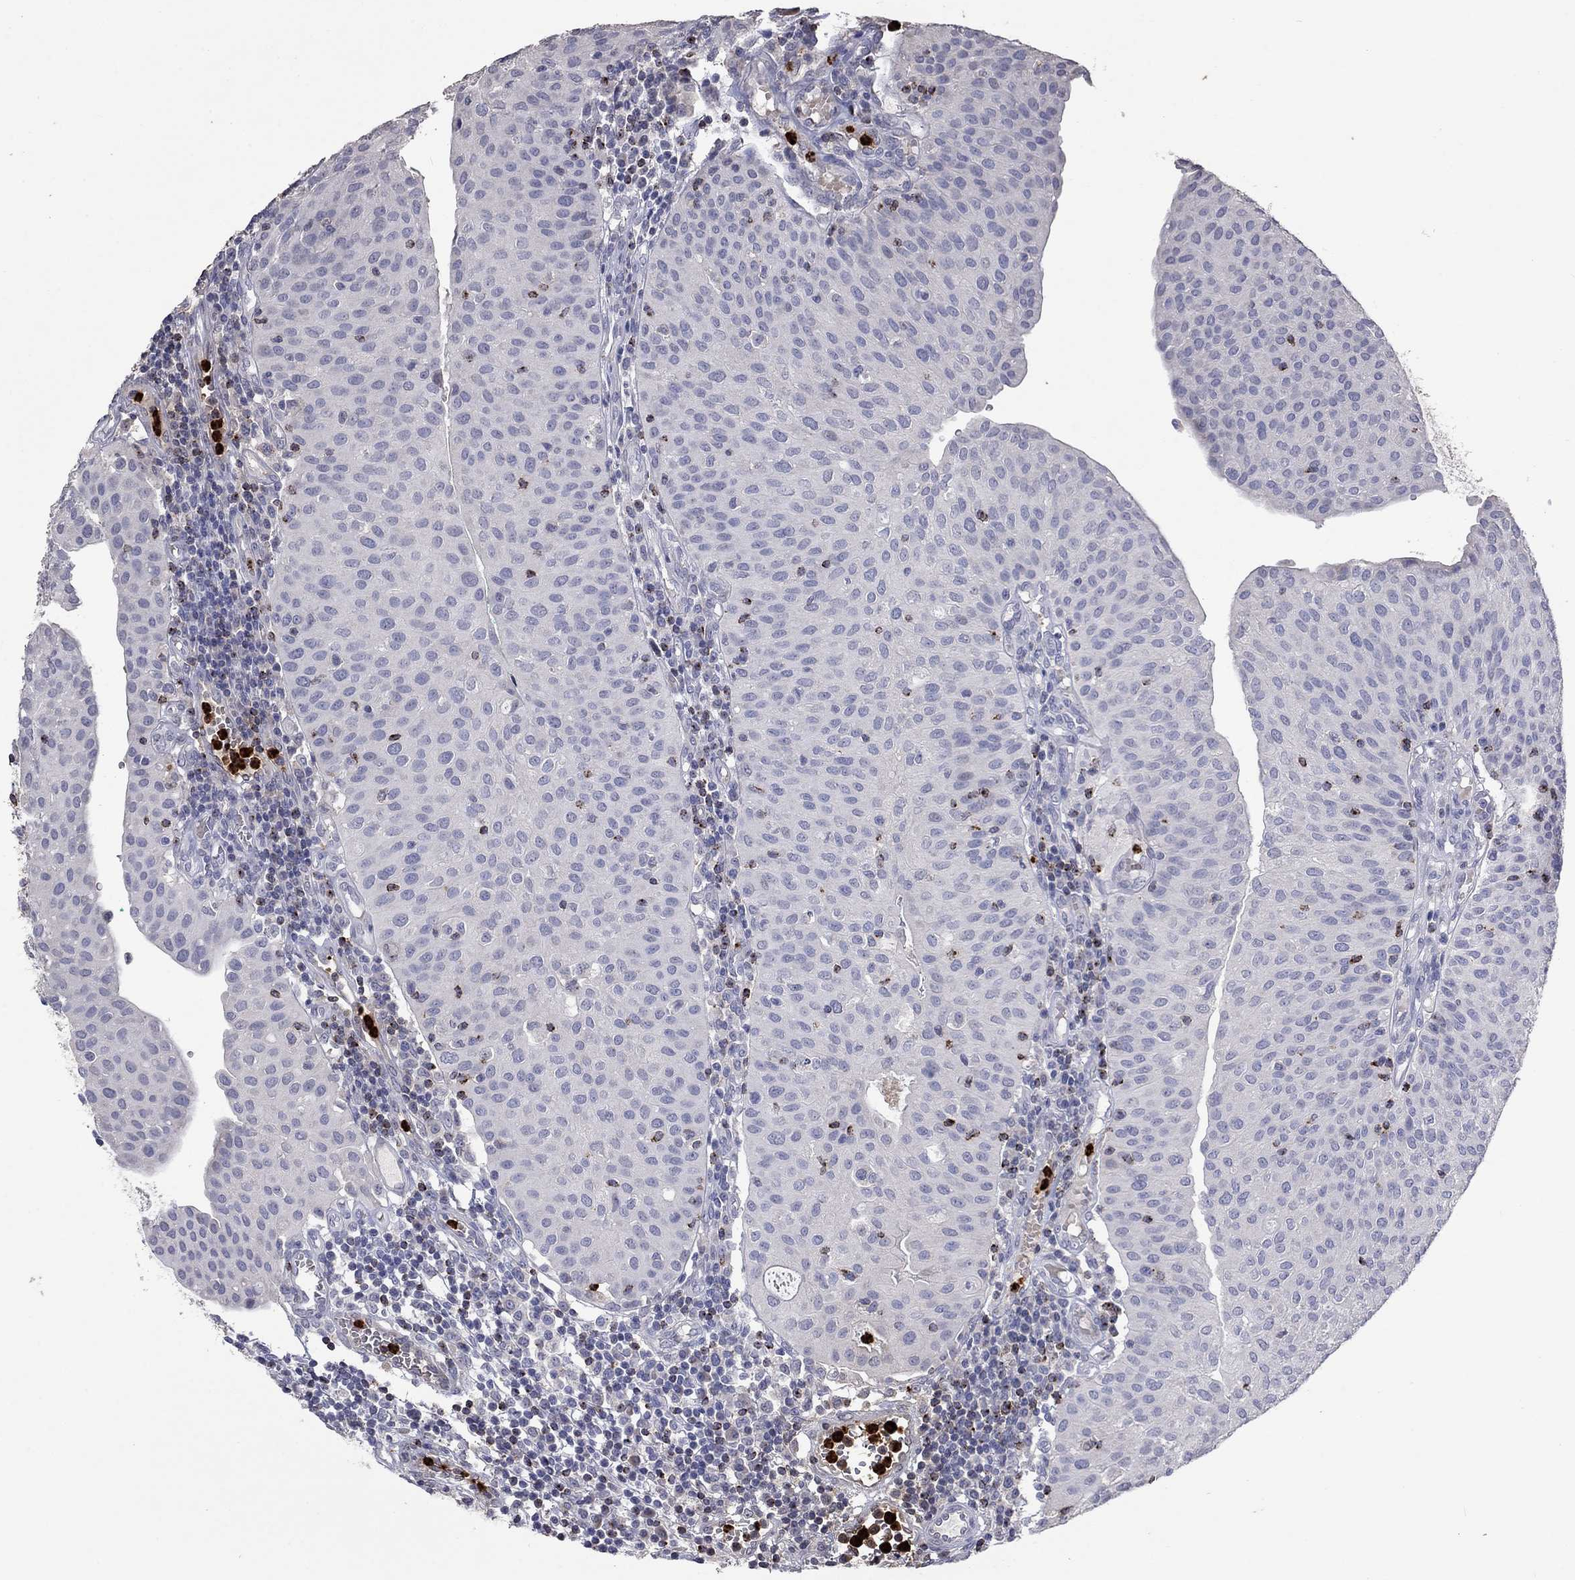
{"staining": {"intensity": "negative", "quantity": "none", "location": "none"}, "tissue": "urothelial cancer", "cell_type": "Tumor cells", "image_type": "cancer", "snomed": [{"axis": "morphology", "description": "Urothelial carcinoma, Low grade"}, {"axis": "topography", "description": "Urinary bladder"}], "caption": "Urothelial carcinoma (low-grade) was stained to show a protein in brown. There is no significant staining in tumor cells.", "gene": "CCL5", "patient": {"sex": "male", "age": 54}}